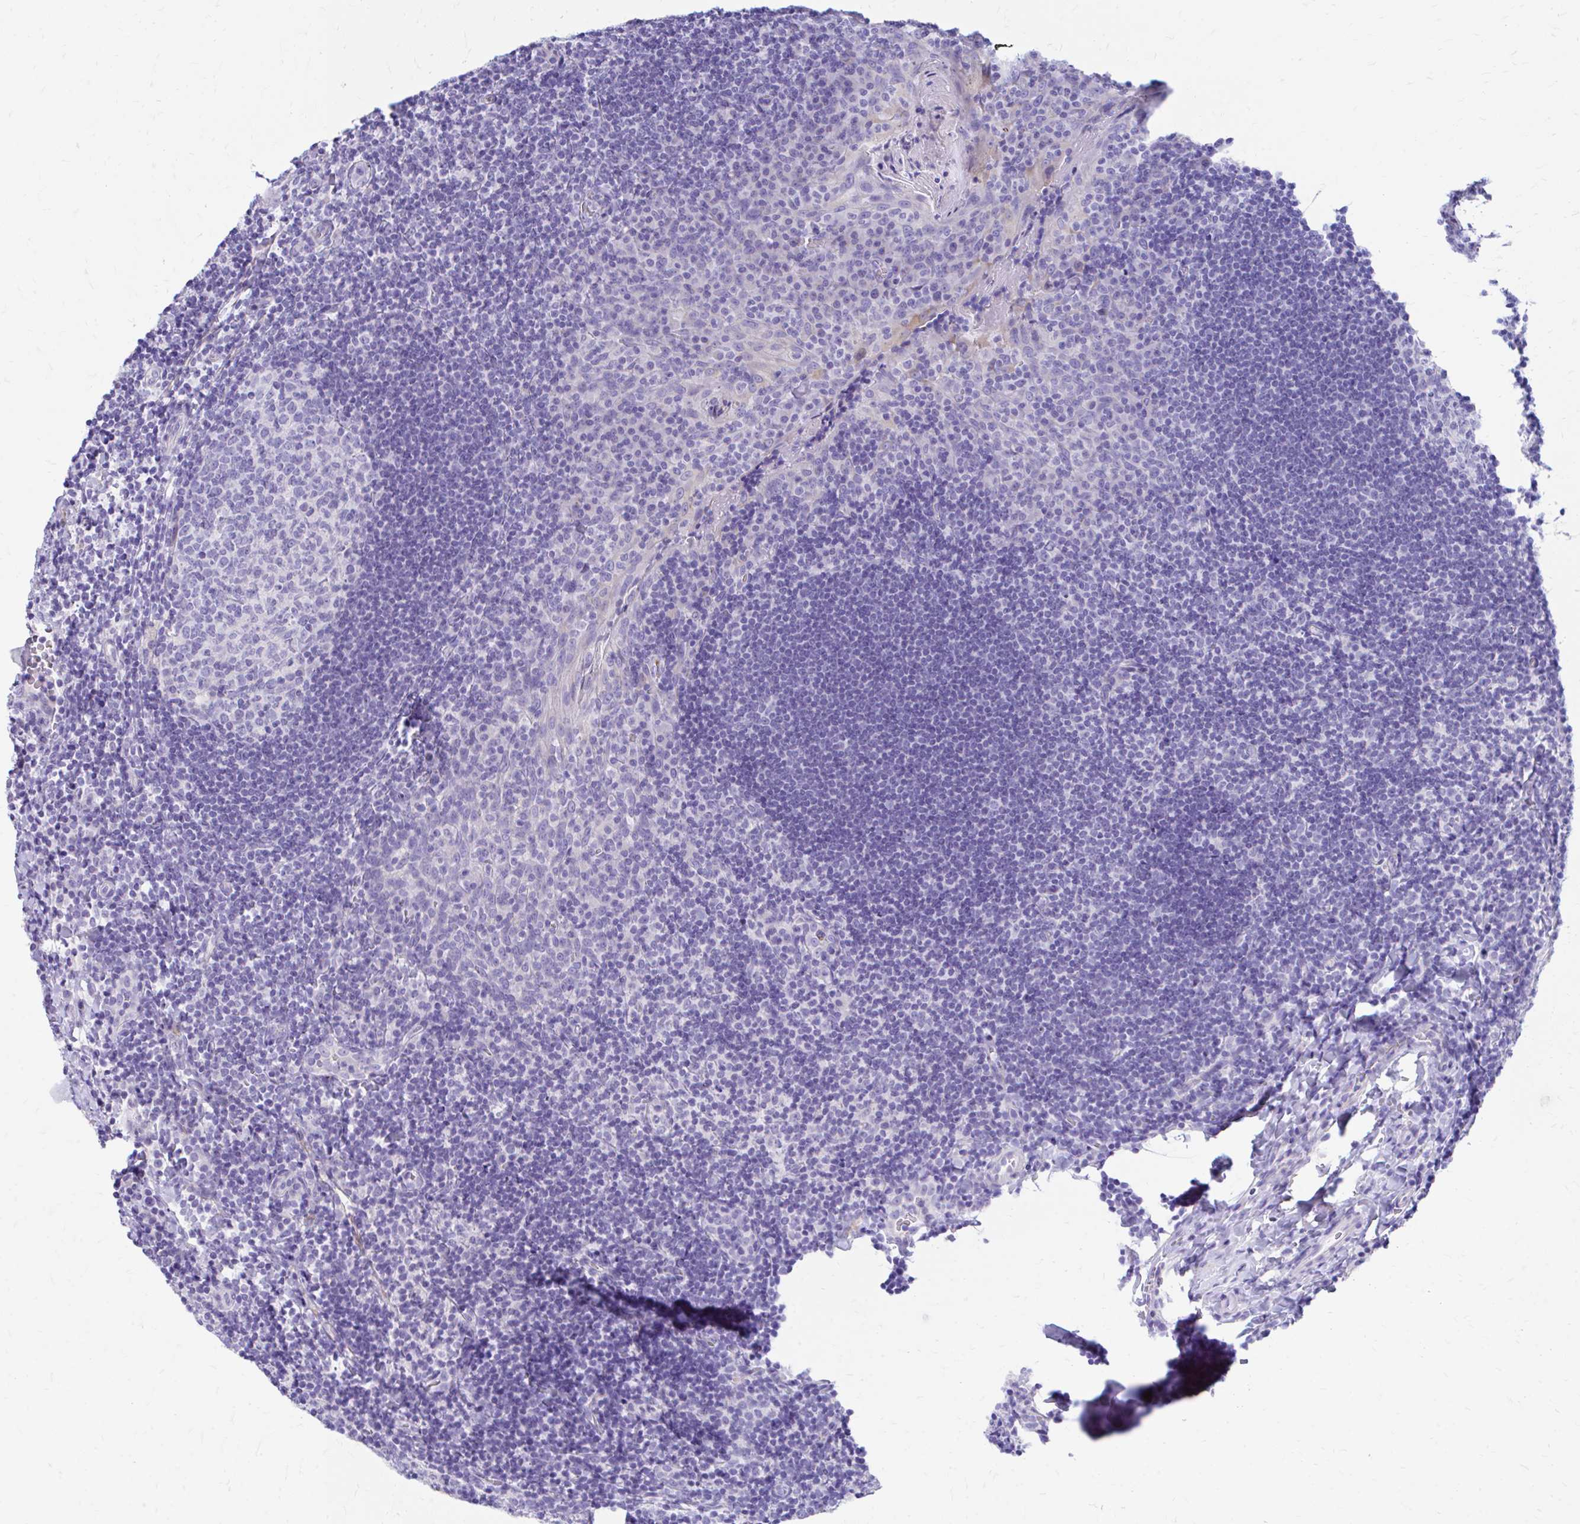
{"staining": {"intensity": "negative", "quantity": "none", "location": "none"}, "tissue": "tonsil", "cell_type": "Germinal center cells", "image_type": "normal", "snomed": [{"axis": "morphology", "description": "Normal tissue, NOS"}, {"axis": "topography", "description": "Tonsil"}], "caption": "Micrograph shows no significant protein positivity in germinal center cells of benign tonsil. (Stains: DAB (3,3'-diaminobenzidine) immunohistochemistry (IHC) with hematoxylin counter stain, Microscopy: brightfield microscopy at high magnification).", "gene": "ENSG00000285953", "patient": {"sex": "male", "age": 17}}